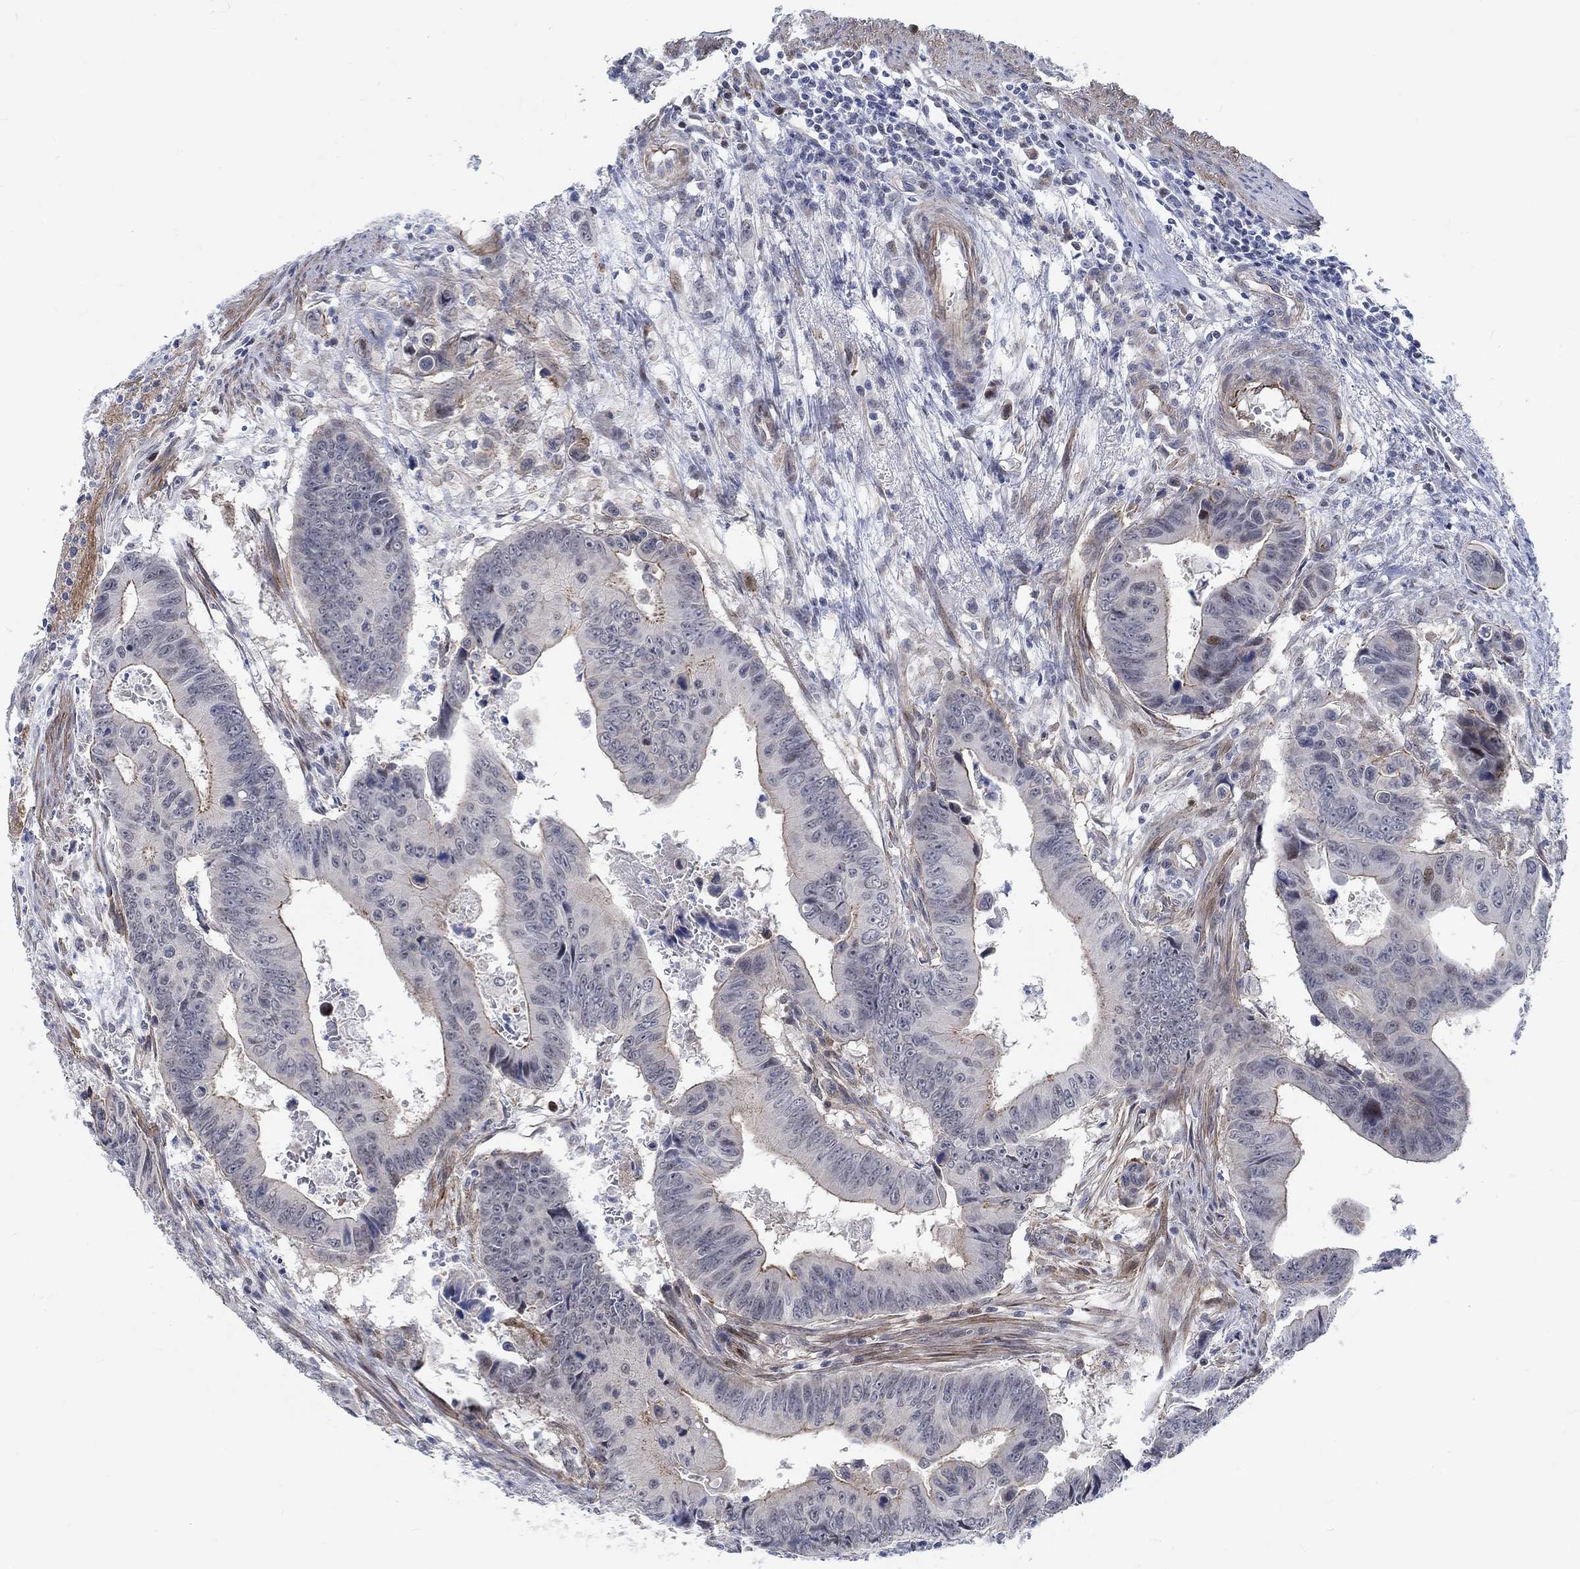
{"staining": {"intensity": "weak", "quantity": "<25%", "location": "cytoplasmic/membranous"}, "tissue": "colorectal cancer", "cell_type": "Tumor cells", "image_type": "cancer", "snomed": [{"axis": "morphology", "description": "Adenocarcinoma, NOS"}, {"axis": "topography", "description": "Colon"}], "caption": "This is an immunohistochemistry histopathology image of adenocarcinoma (colorectal). There is no positivity in tumor cells.", "gene": "KCNH8", "patient": {"sex": "female", "age": 87}}